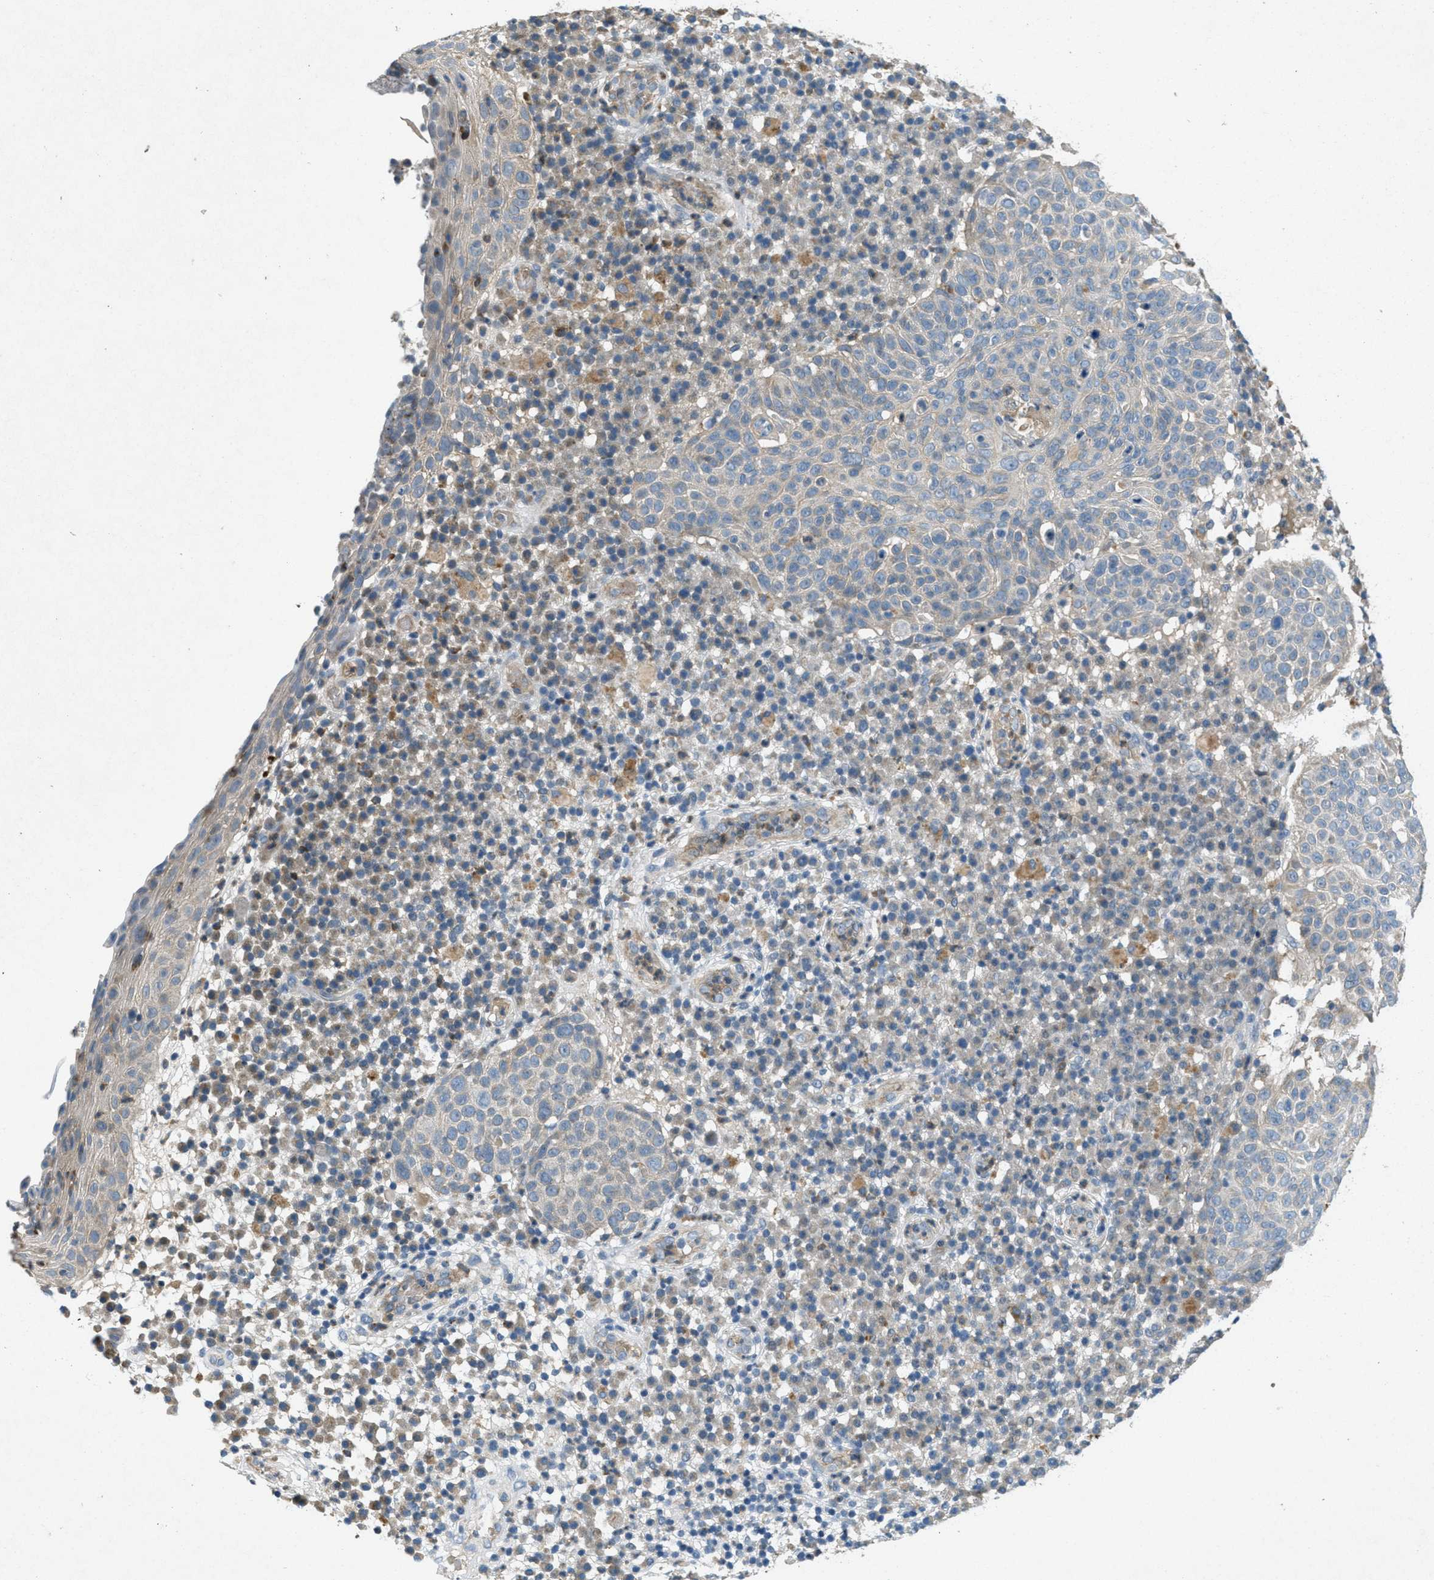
{"staining": {"intensity": "weak", "quantity": ">75%", "location": "cytoplasmic/membranous"}, "tissue": "skin cancer", "cell_type": "Tumor cells", "image_type": "cancer", "snomed": [{"axis": "morphology", "description": "Squamous cell carcinoma in situ, NOS"}, {"axis": "morphology", "description": "Squamous cell carcinoma, NOS"}, {"axis": "topography", "description": "Skin"}], "caption": "High-magnification brightfield microscopy of squamous cell carcinoma in situ (skin) stained with DAB (brown) and counterstained with hematoxylin (blue). tumor cells exhibit weak cytoplasmic/membranous staining is seen in about>75% of cells.", "gene": "ADCY6", "patient": {"sex": "male", "age": 93}}